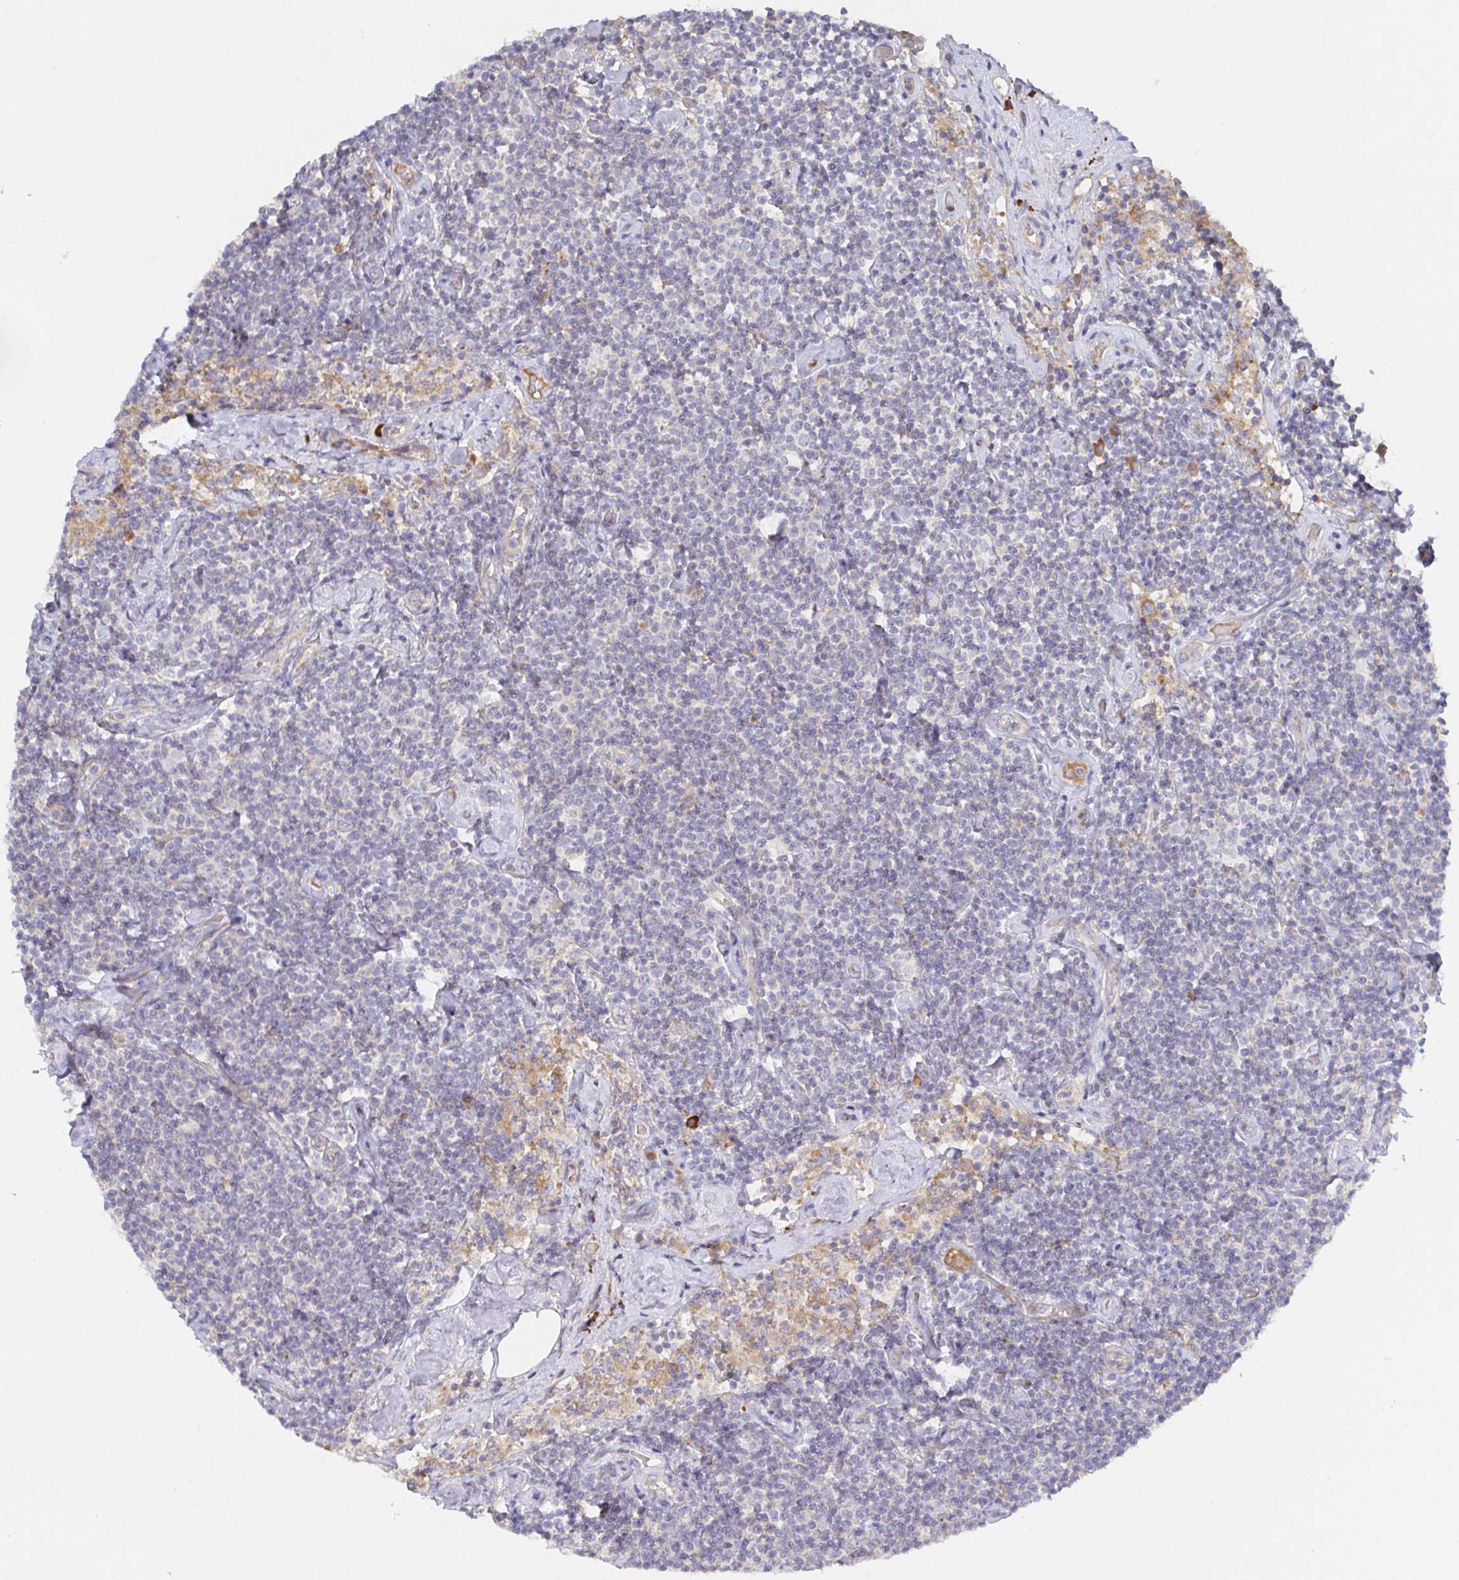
{"staining": {"intensity": "negative", "quantity": "none", "location": "none"}, "tissue": "lymphoma", "cell_type": "Tumor cells", "image_type": "cancer", "snomed": [{"axis": "morphology", "description": "Malignant lymphoma, non-Hodgkin's type, Low grade"}, {"axis": "topography", "description": "Lymph node"}], "caption": "Malignant lymphoma, non-Hodgkin's type (low-grade) stained for a protein using immunohistochemistry (IHC) exhibits no staining tumor cells.", "gene": "IRAK2", "patient": {"sex": "male", "age": 81}}